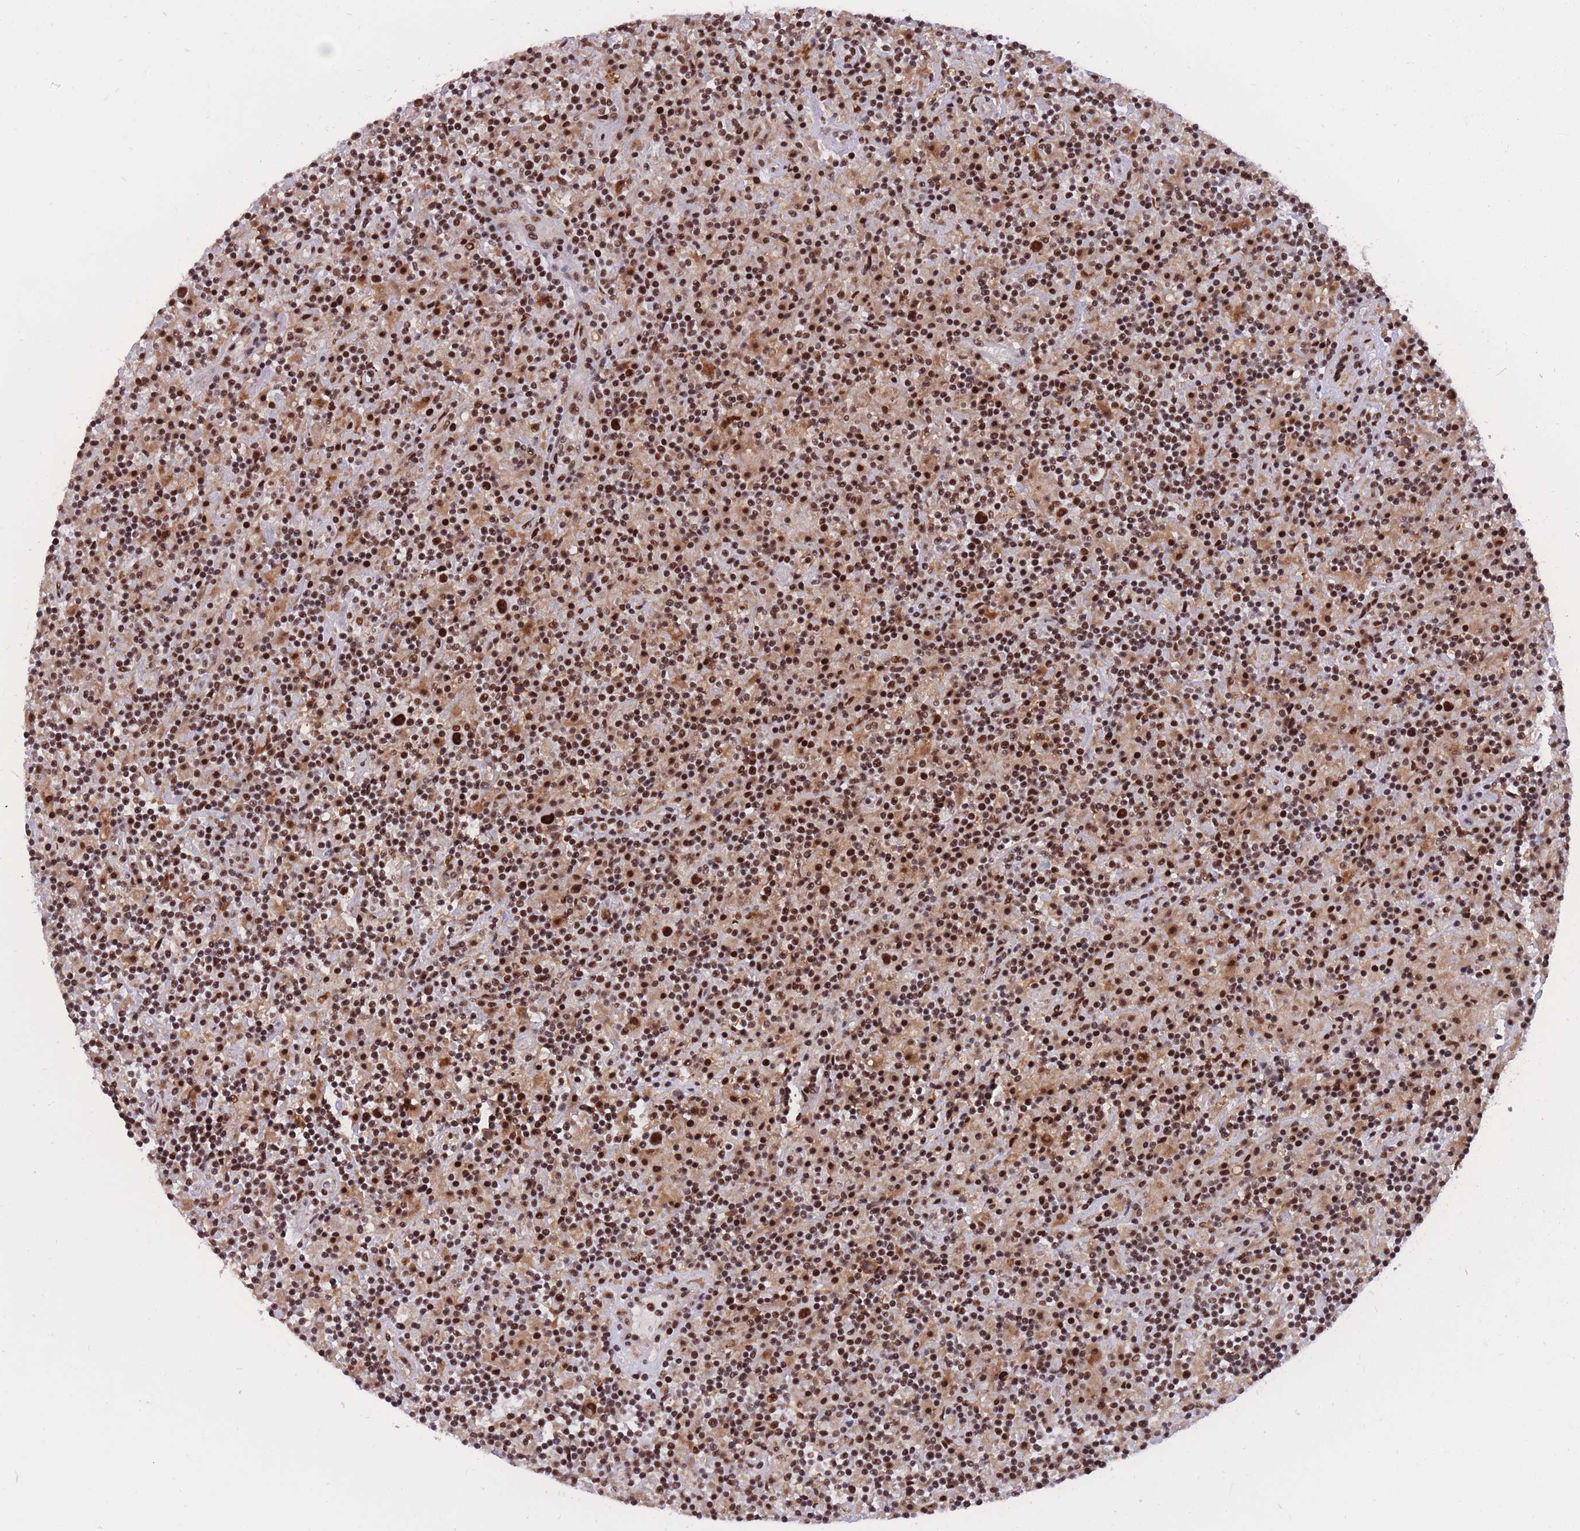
{"staining": {"intensity": "strong", "quantity": ">75%", "location": "nuclear"}, "tissue": "lymphoma", "cell_type": "Tumor cells", "image_type": "cancer", "snomed": [{"axis": "morphology", "description": "Hodgkin's disease, NOS"}, {"axis": "topography", "description": "Lymph node"}], "caption": "Immunohistochemical staining of human Hodgkin's disease displays high levels of strong nuclear protein staining in about >75% of tumor cells. (IHC, brightfield microscopy, high magnification).", "gene": "PRPF19", "patient": {"sex": "male", "age": 70}}